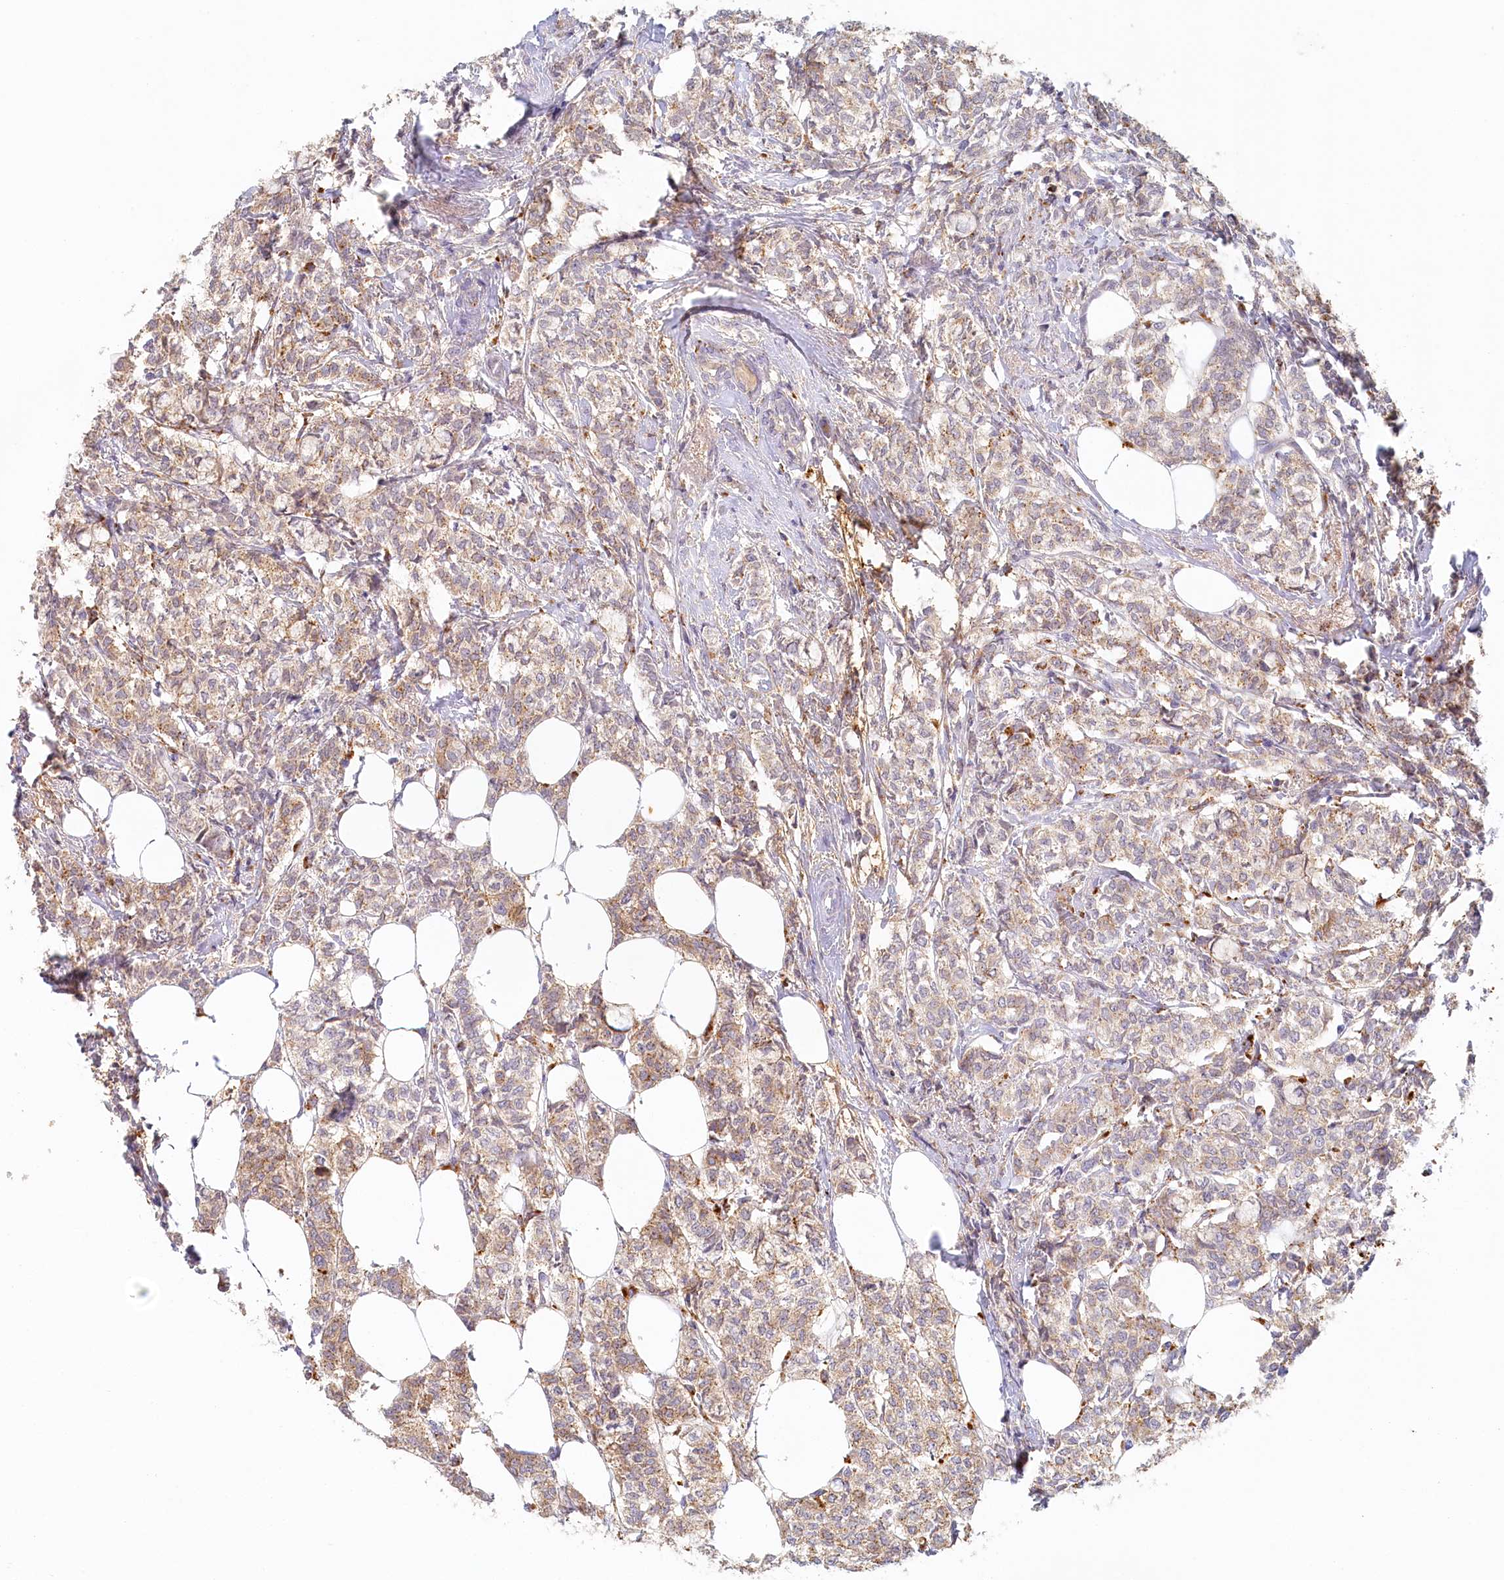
{"staining": {"intensity": "moderate", "quantity": "25%-75%", "location": "cytoplasmic/membranous"}, "tissue": "breast cancer", "cell_type": "Tumor cells", "image_type": "cancer", "snomed": [{"axis": "morphology", "description": "Lobular carcinoma"}, {"axis": "topography", "description": "Breast"}], "caption": "This micrograph demonstrates breast cancer stained with immunohistochemistry to label a protein in brown. The cytoplasmic/membranous of tumor cells show moderate positivity for the protein. Nuclei are counter-stained blue.", "gene": "VSIG1", "patient": {"sex": "female", "age": 60}}